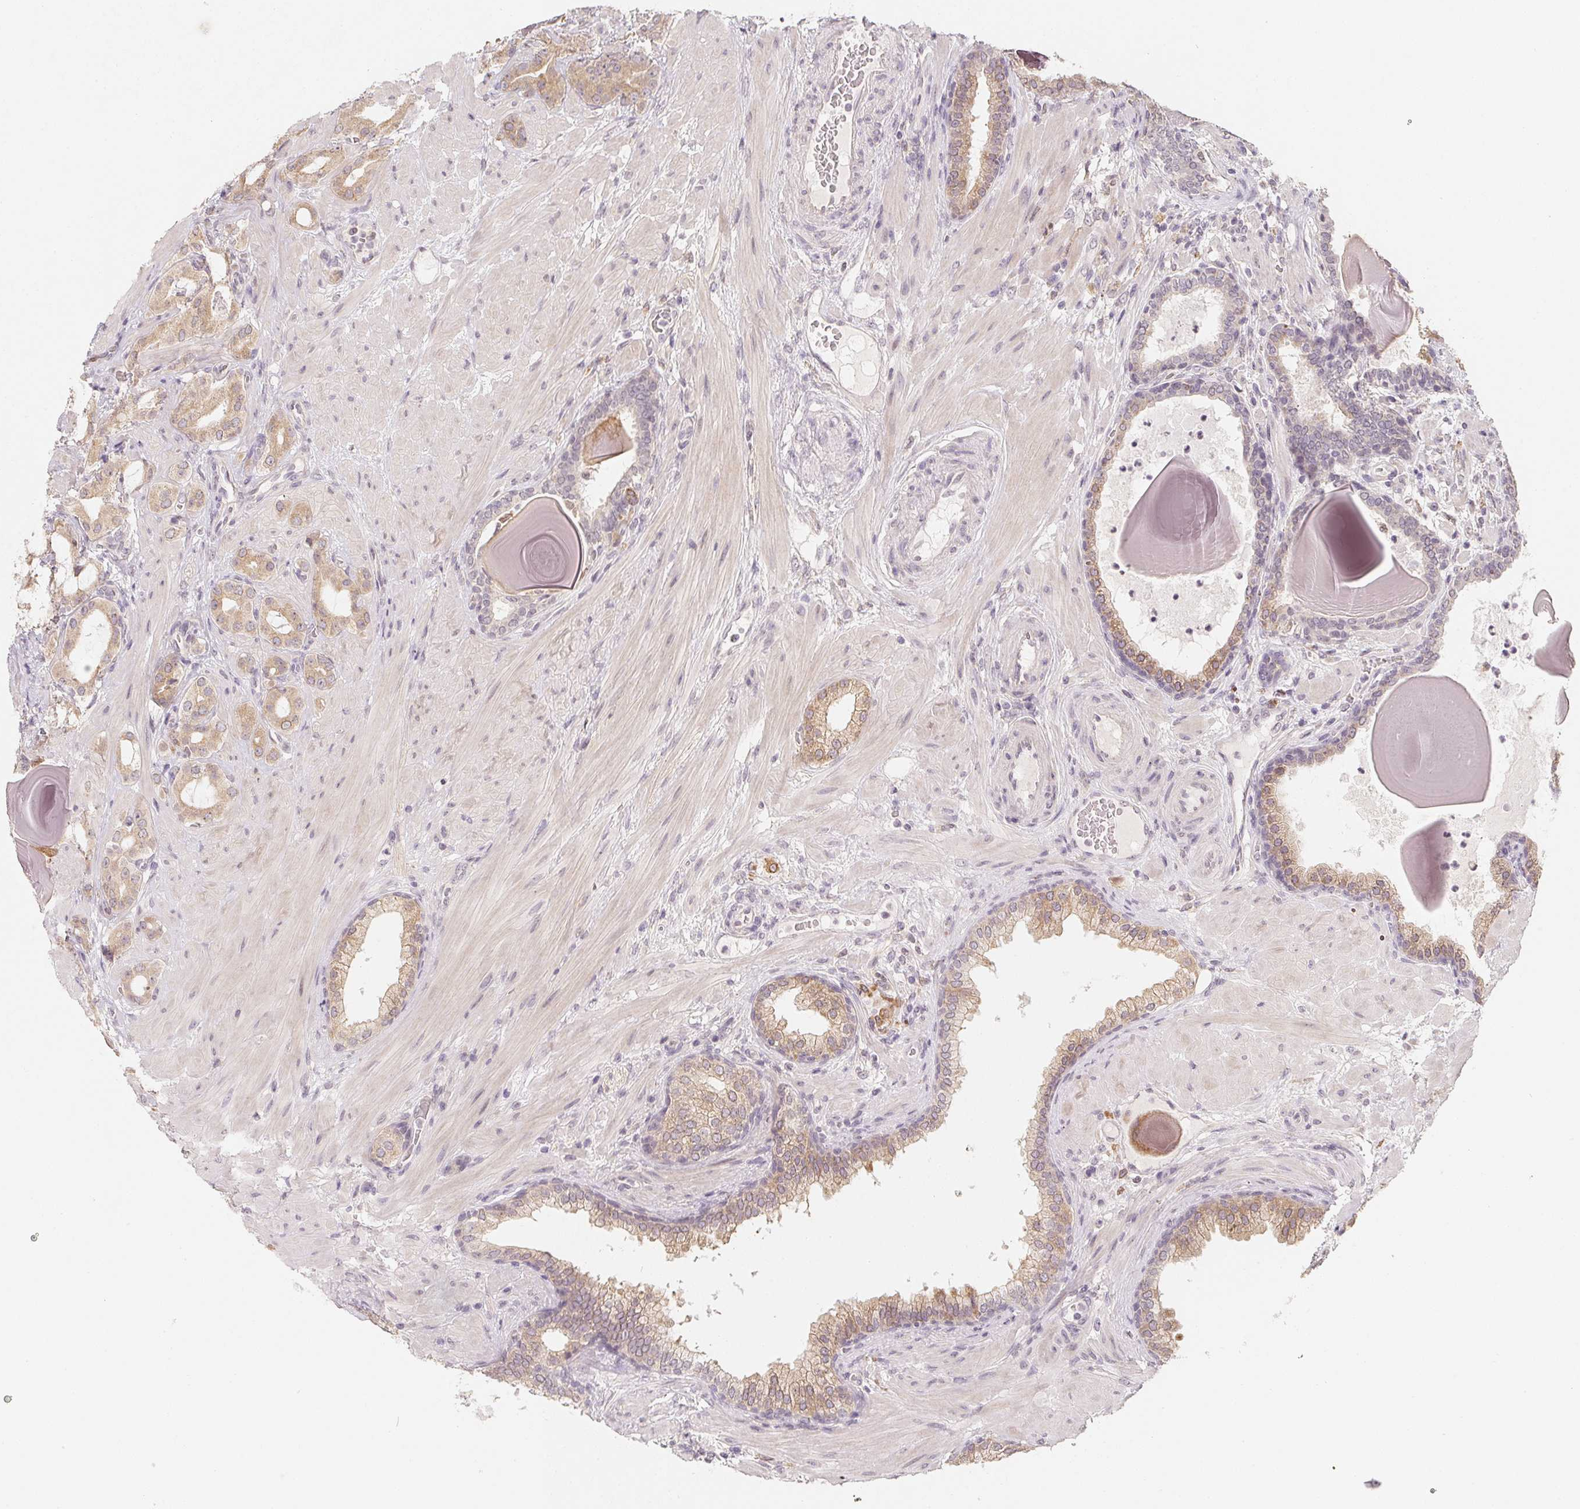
{"staining": {"intensity": "weak", "quantity": ">75%", "location": "cytoplasmic/membranous"}, "tissue": "prostate cancer", "cell_type": "Tumor cells", "image_type": "cancer", "snomed": [{"axis": "morphology", "description": "Adenocarcinoma, Low grade"}, {"axis": "topography", "description": "Prostate"}], "caption": "High-magnification brightfield microscopy of prostate cancer (low-grade adenocarcinoma) stained with DAB (brown) and counterstained with hematoxylin (blue). tumor cells exhibit weak cytoplasmic/membranous positivity is present in approximately>75% of cells. (brown staining indicates protein expression, while blue staining denotes nuclei).", "gene": "SOAT1", "patient": {"sex": "male", "age": 57}}